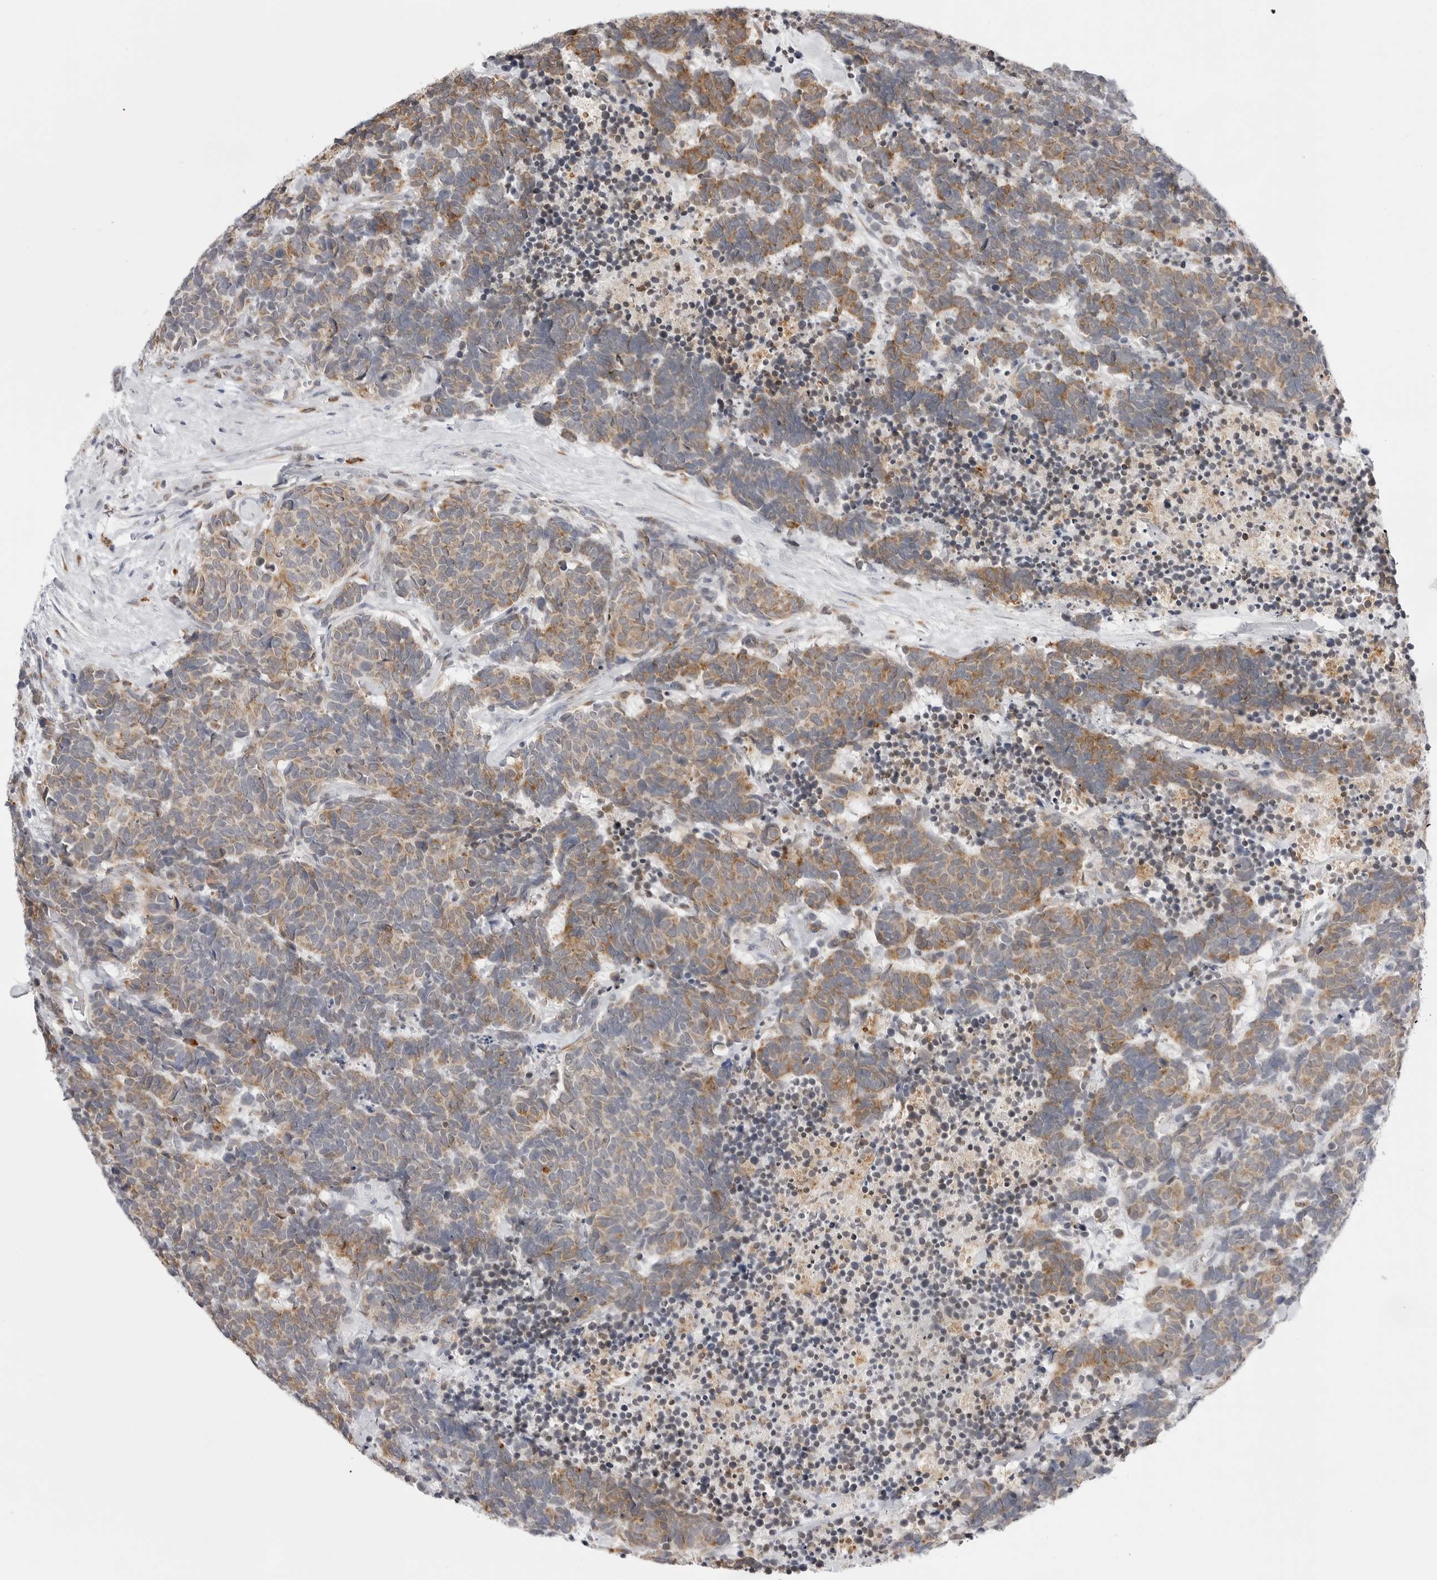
{"staining": {"intensity": "moderate", "quantity": "25%-75%", "location": "cytoplasmic/membranous"}, "tissue": "carcinoid", "cell_type": "Tumor cells", "image_type": "cancer", "snomed": [{"axis": "morphology", "description": "Carcinoma, NOS"}, {"axis": "morphology", "description": "Carcinoid, malignant, NOS"}, {"axis": "topography", "description": "Urinary bladder"}], "caption": "The immunohistochemical stain shows moderate cytoplasmic/membranous expression in tumor cells of carcinoid tissue.", "gene": "RPN1", "patient": {"sex": "male", "age": 57}}